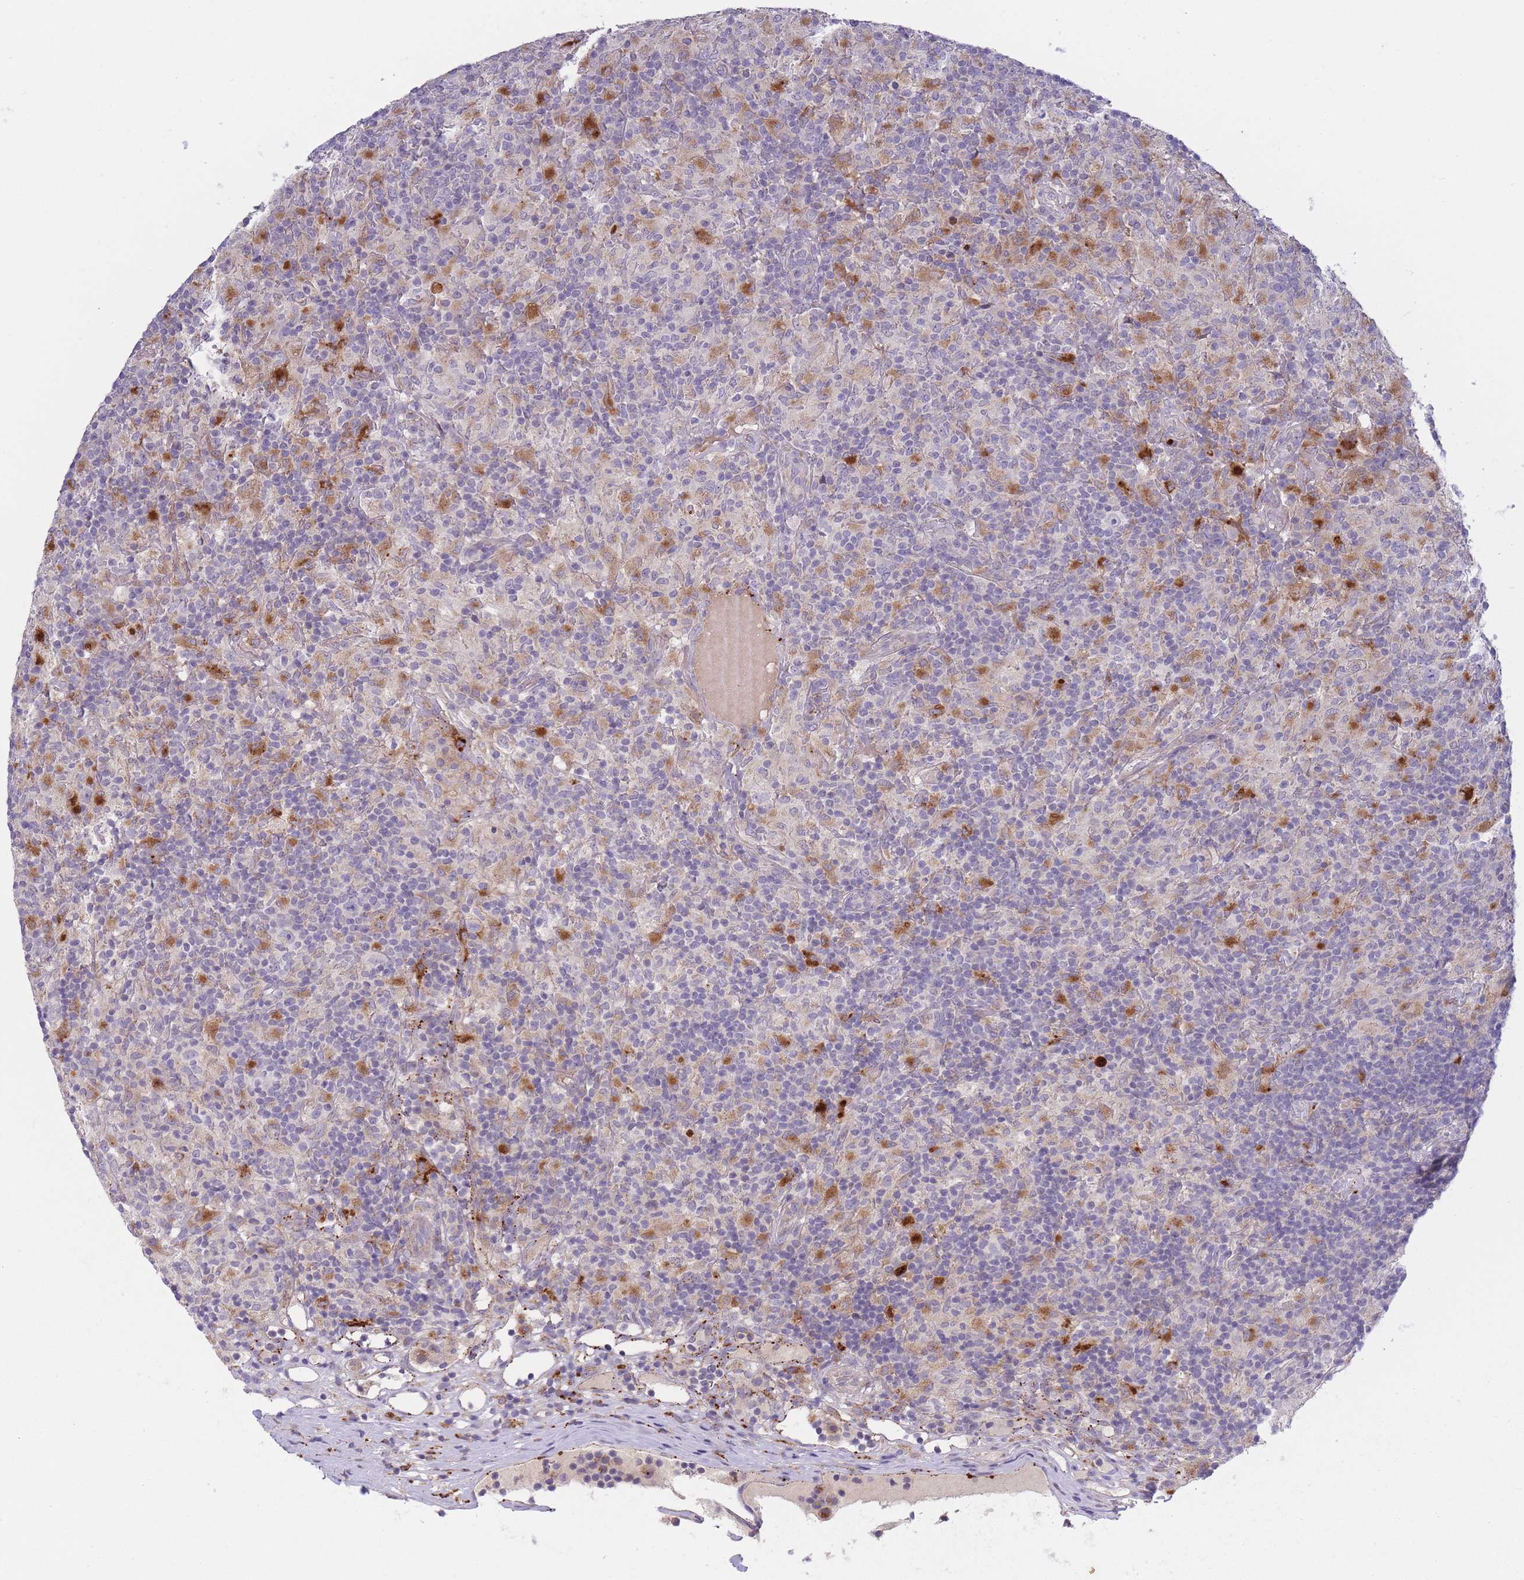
{"staining": {"intensity": "negative", "quantity": "none", "location": "none"}, "tissue": "lymphoma", "cell_type": "Tumor cells", "image_type": "cancer", "snomed": [{"axis": "morphology", "description": "Hodgkin's disease, NOS"}, {"axis": "topography", "description": "Lymph node"}], "caption": "The image exhibits no significant positivity in tumor cells of lymphoma. (DAB immunohistochemistry (IHC), high magnification).", "gene": "TRIM61", "patient": {"sex": "male", "age": 70}}